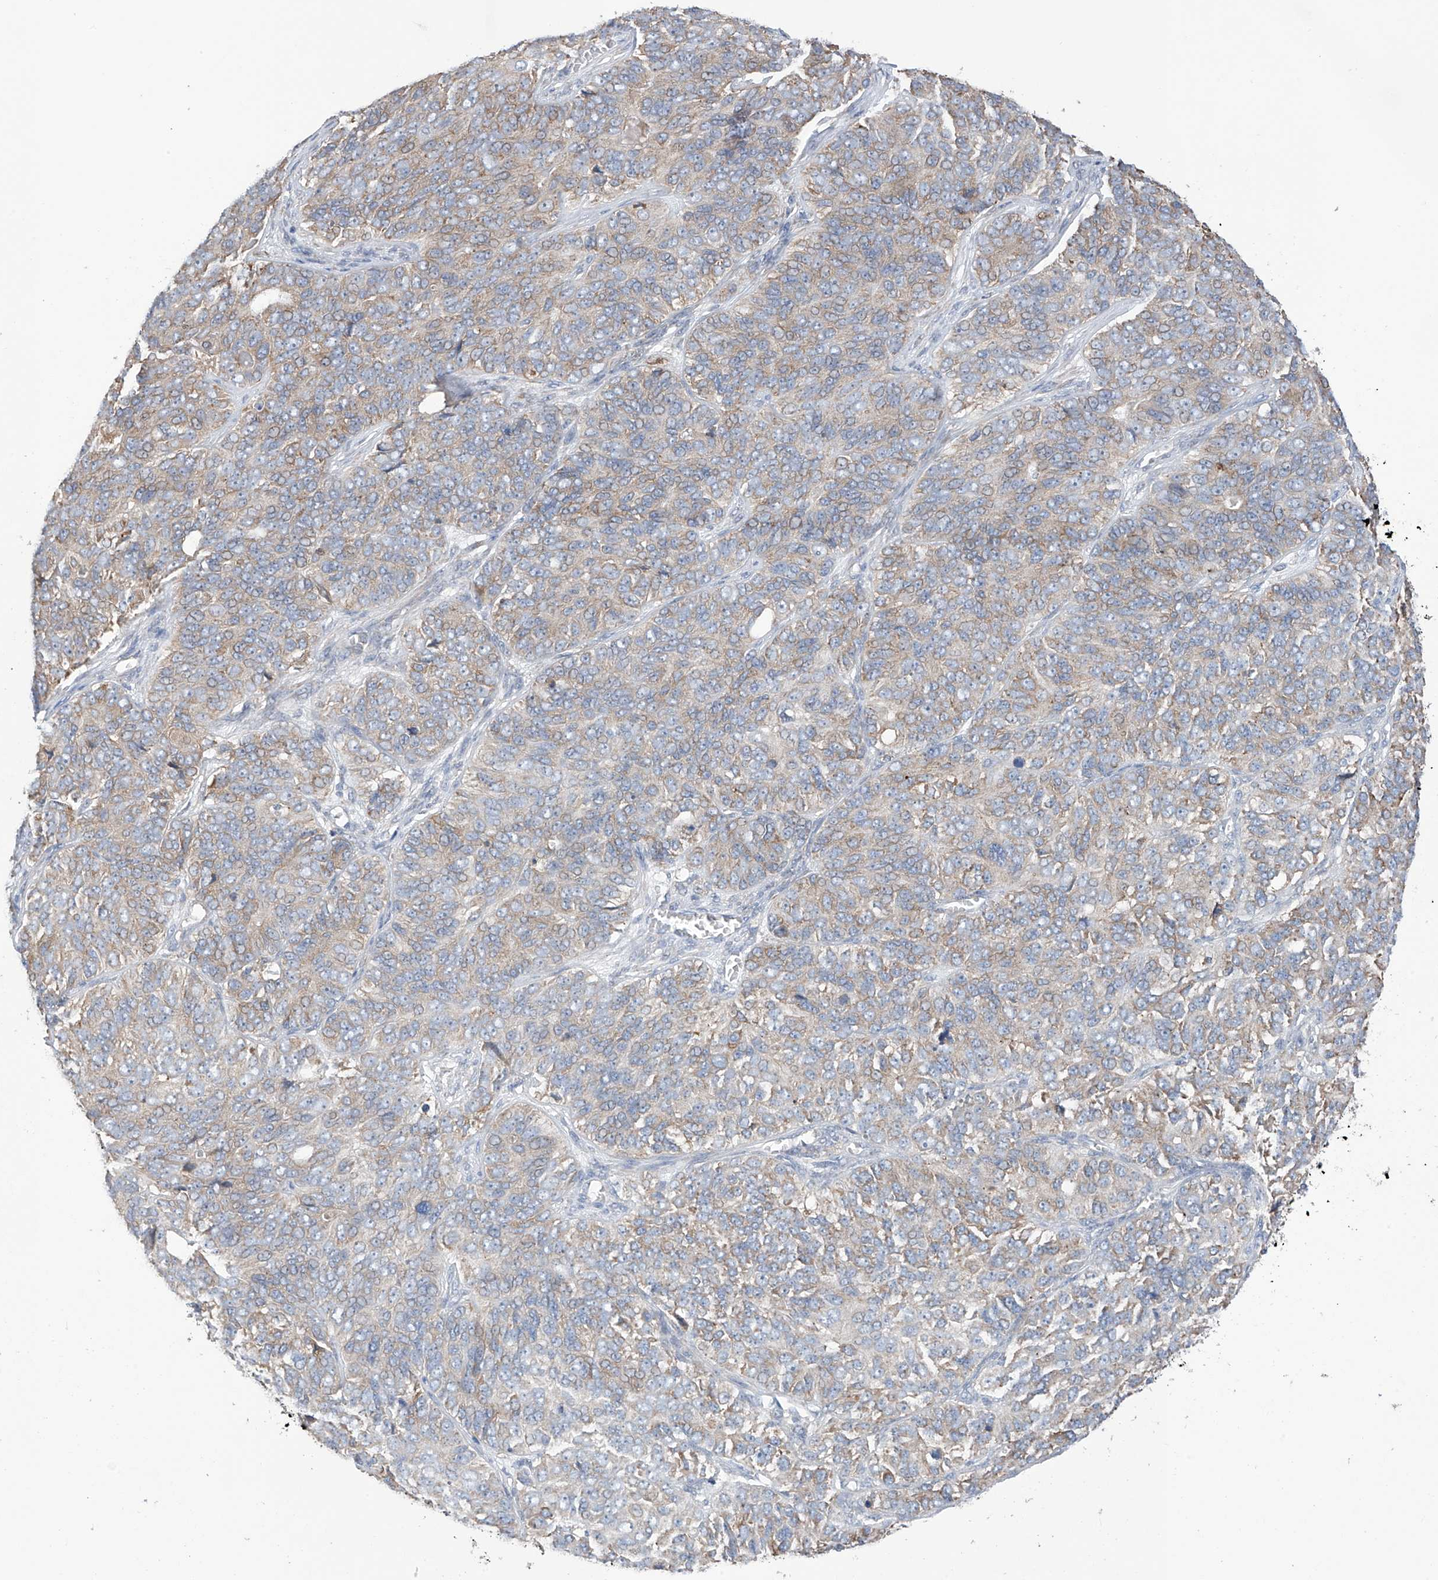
{"staining": {"intensity": "moderate", "quantity": "<25%", "location": "cytoplasmic/membranous"}, "tissue": "ovarian cancer", "cell_type": "Tumor cells", "image_type": "cancer", "snomed": [{"axis": "morphology", "description": "Carcinoma, endometroid"}, {"axis": "topography", "description": "Ovary"}], "caption": "Ovarian endometroid carcinoma stained with DAB immunohistochemistry (IHC) demonstrates low levels of moderate cytoplasmic/membranous staining in about <25% of tumor cells.", "gene": "REC8", "patient": {"sex": "female", "age": 51}}